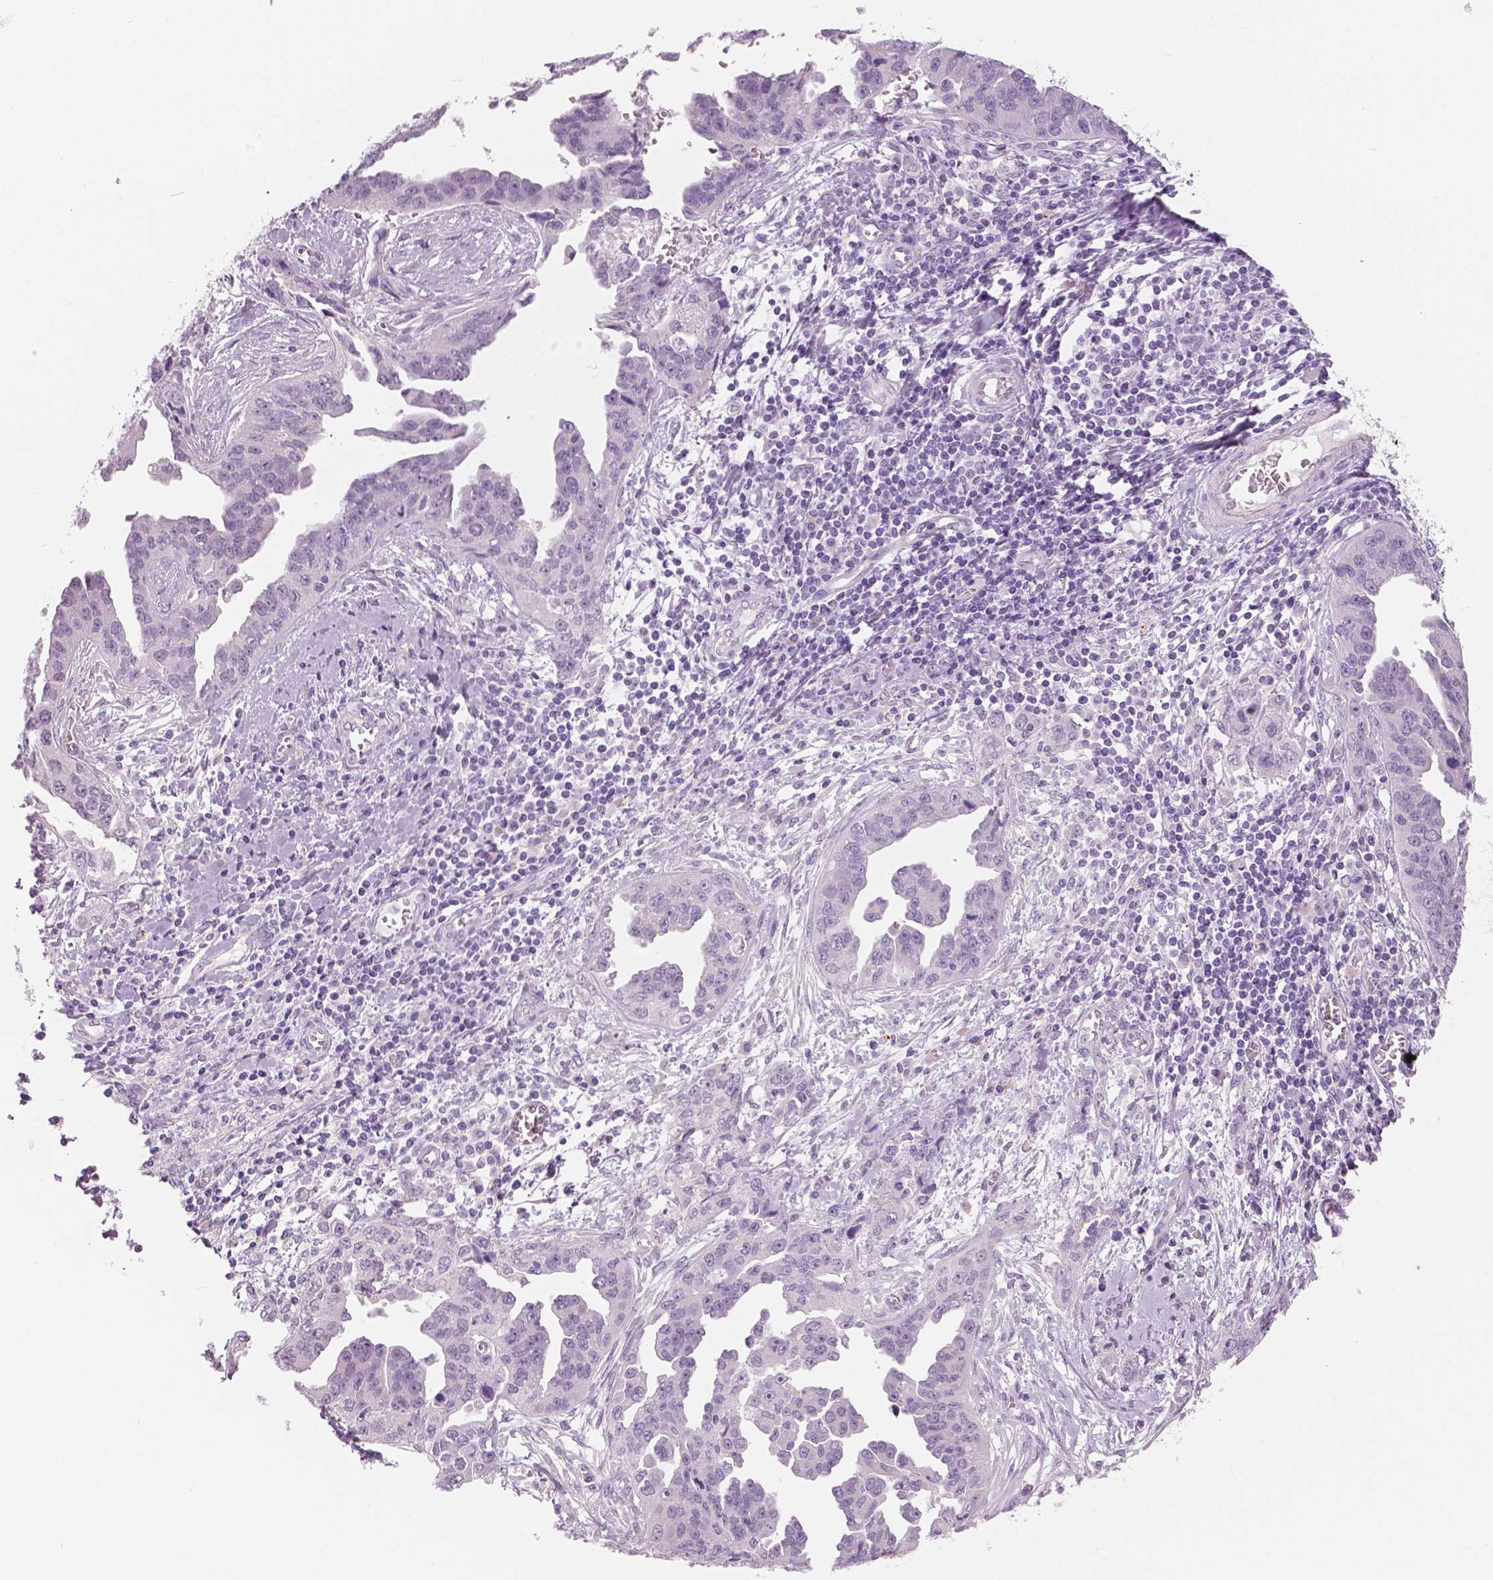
{"staining": {"intensity": "negative", "quantity": "none", "location": "none"}, "tissue": "ovarian cancer", "cell_type": "Tumor cells", "image_type": "cancer", "snomed": [{"axis": "morphology", "description": "Cystadenocarcinoma, serous, NOS"}, {"axis": "topography", "description": "Ovary"}], "caption": "This is an immunohistochemistry (IHC) photomicrograph of human ovarian cancer. There is no staining in tumor cells.", "gene": "A4GNT", "patient": {"sex": "female", "age": 75}}